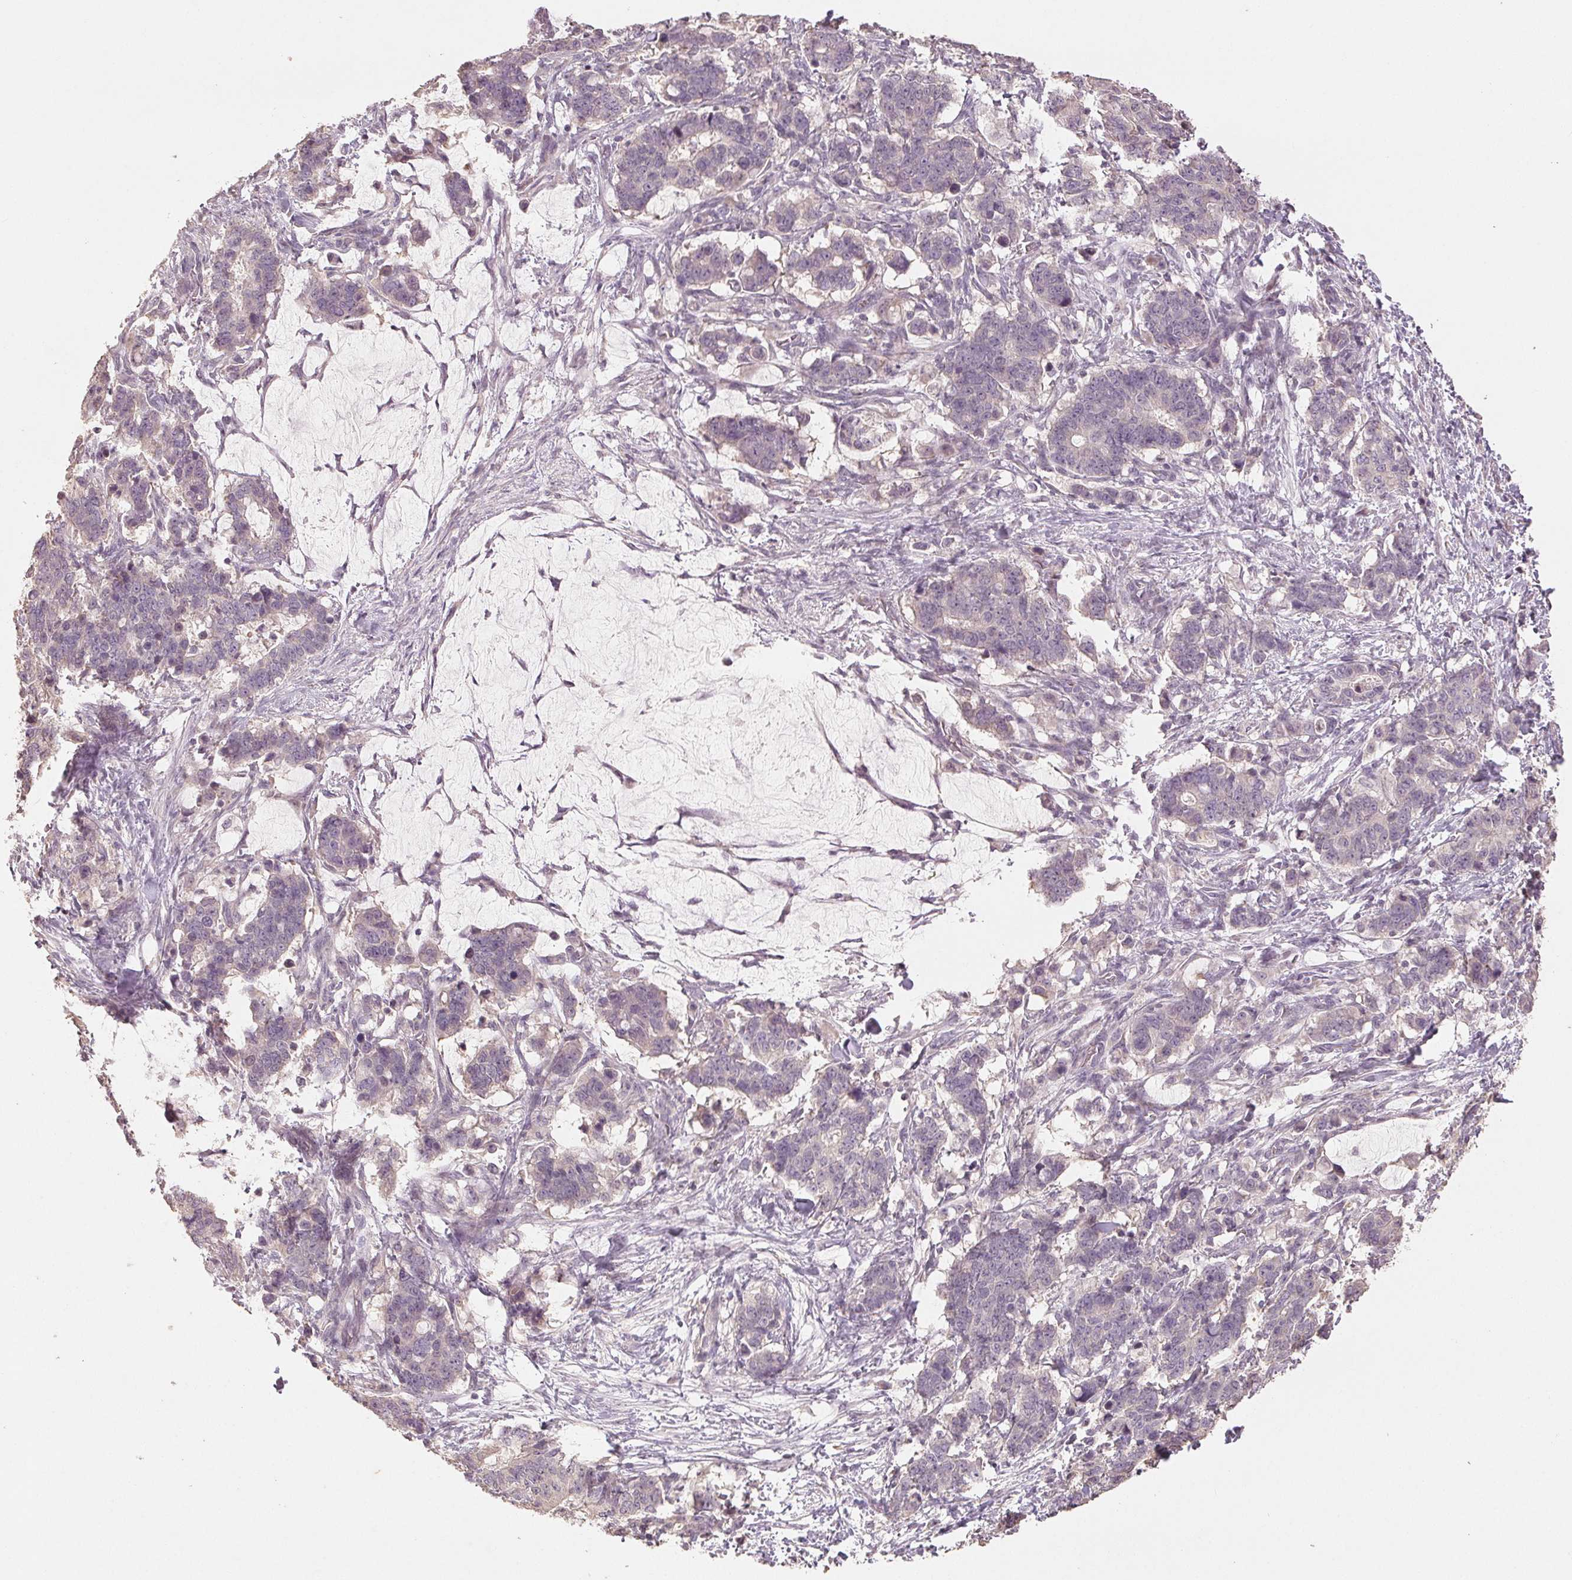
{"staining": {"intensity": "negative", "quantity": "none", "location": "none"}, "tissue": "stomach cancer", "cell_type": "Tumor cells", "image_type": "cancer", "snomed": [{"axis": "morphology", "description": "Normal tissue, NOS"}, {"axis": "morphology", "description": "Adenocarcinoma, NOS"}, {"axis": "topography", "description": "Stomach"}], "caption": "The image reveals no staining of tumor cells in stomach adenocarcinoma.", "gene": "COX14", "patient": {"sex": "female", "age": 64}}